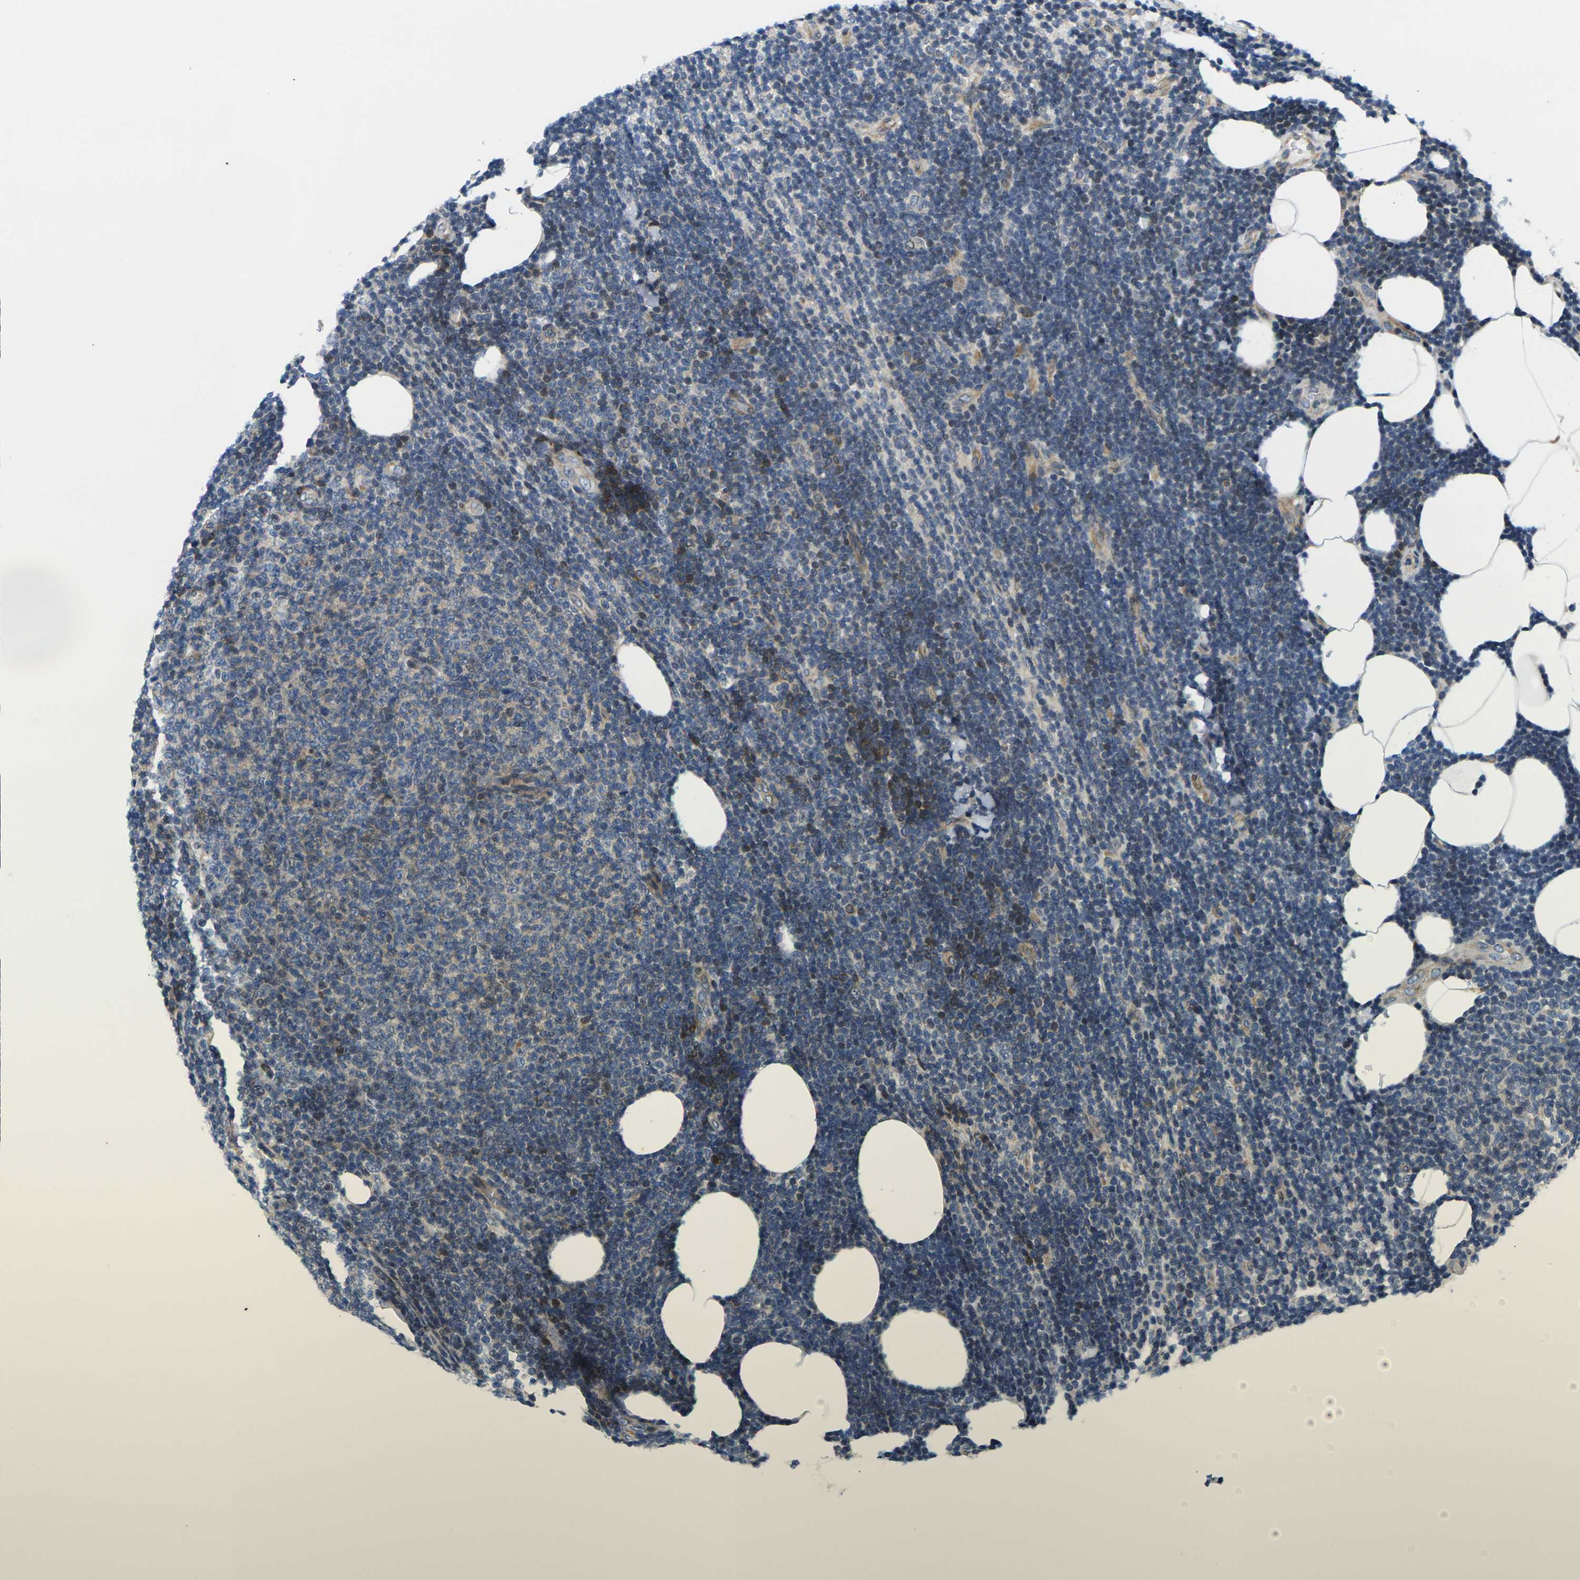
{"staining": {"intensity": "weak", "quantity": "<25%", "location": "cytoplasmic/membranous"}, "tissue": "lymphoma", "cell_type": "Tumor cells", "image_type": "cancer", "snomed": [{"axis": "morphology", "description": "Malignant lymphoma, non-Hodgkin's type, Low grade"}, {"axis": "topography", "description": "Lymph node"}], "caption": "DAB (3,3'-diaminobenzidine) immunohistochemical staining of human low-grade malignant lymphoma, non-Hodgkin's type reveals no significant positivity in tumor cells.", "gene": "ROBO2", "patient": {"sex": "male", "age": 66}}